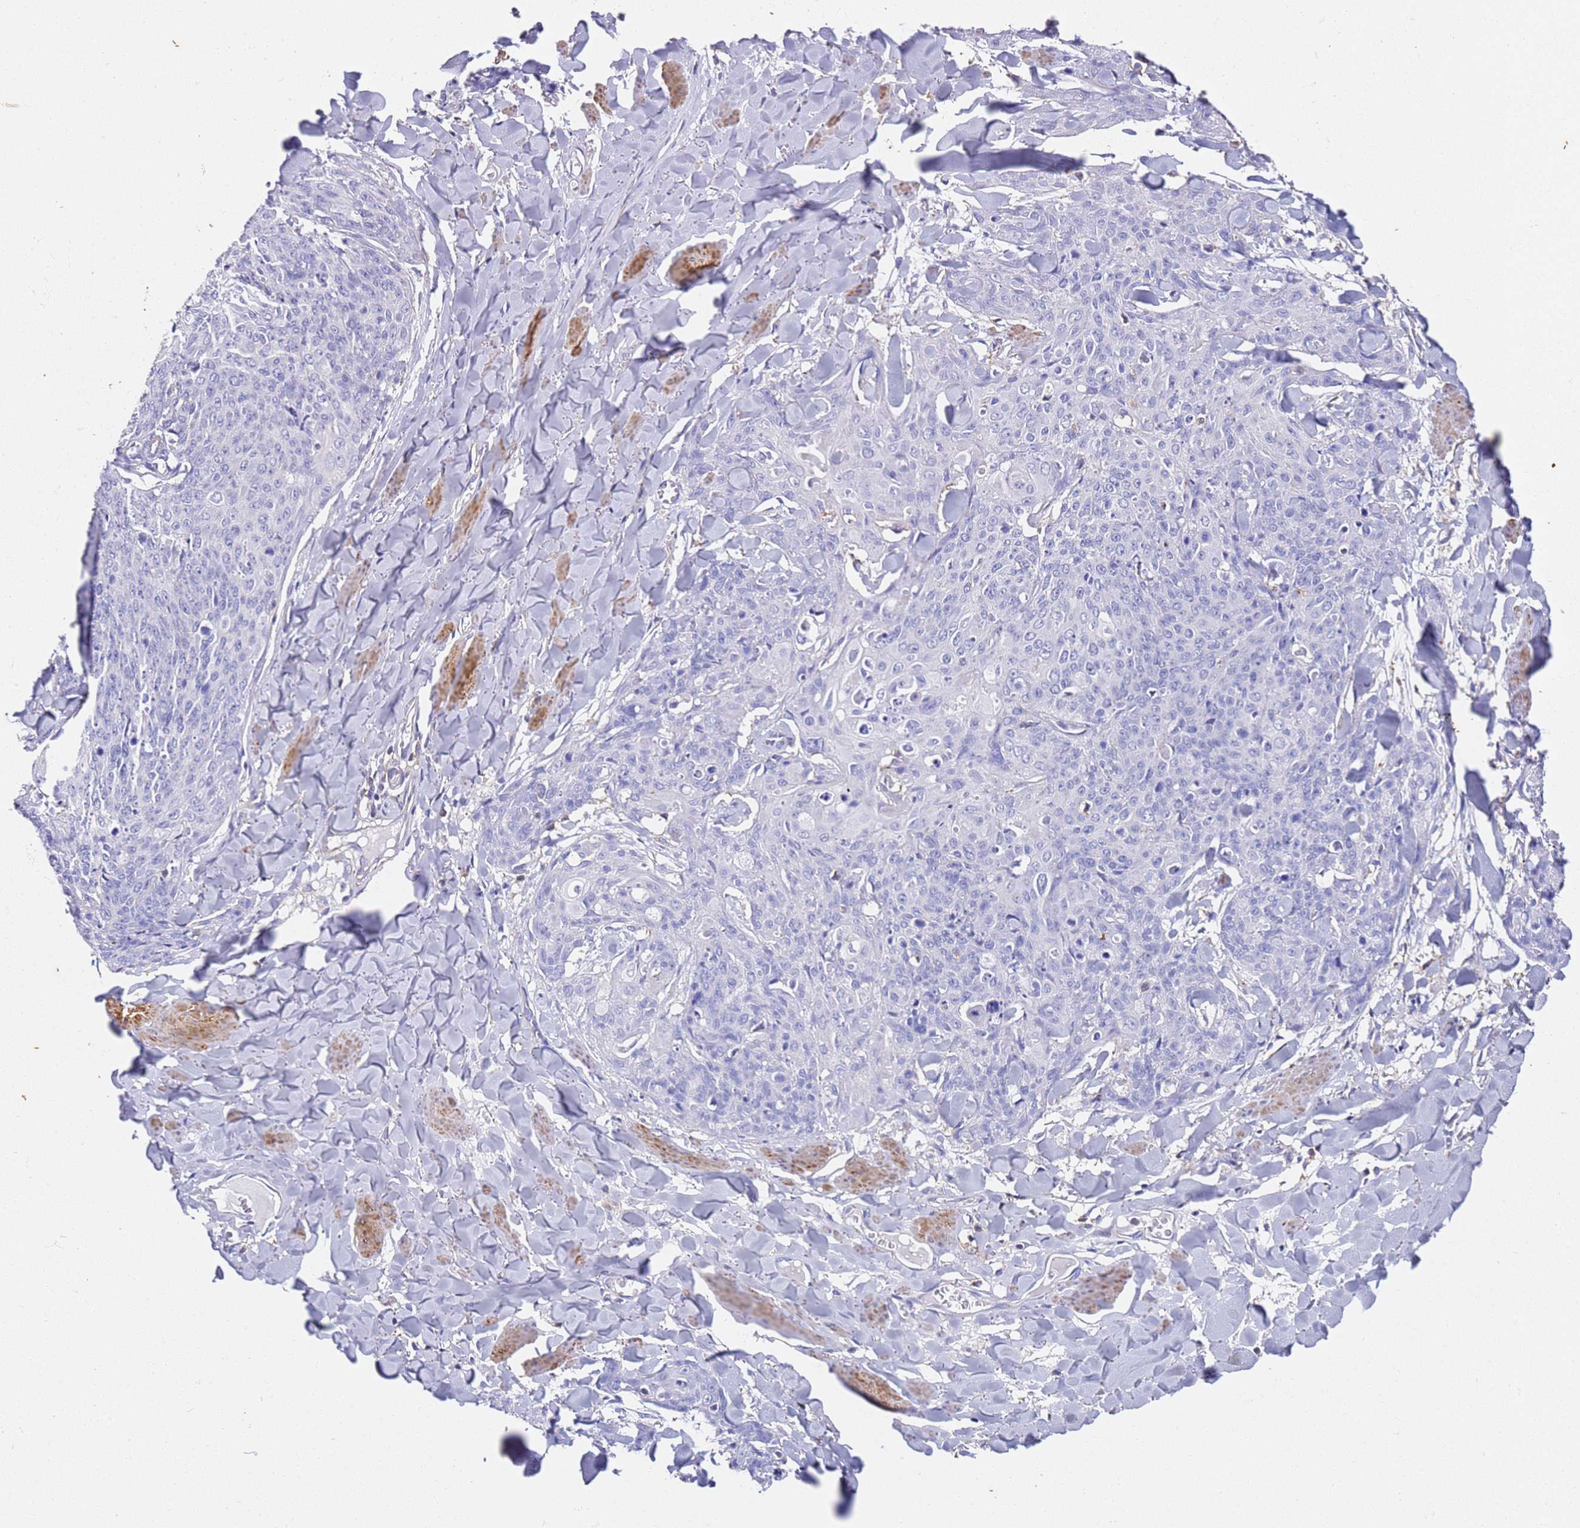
{"staining": {"intensity": "negative", "quantity": "none", "location": "none"}, "tissue": "skin cancer", "cell_type": "Tumor cells", "image_type": "cancer", "snomed": [{"axis": "morphology", "description": "Squamous cell carcinoma, NOS"}, {"axis": "topography", "description": "Skin"}, {"axis": "topography", "description": "Vulva"}], "caption": "Tumor cells are negative for protein expression in human squamous cell carcinoma (skin). Brightfield microscopy of immunohistochemistry (IHC) stained with DAB (brown) and hematoxylin (blue), captured at high magnification.", "gene": "ZNF671", "patient": {"sex": "female", "age": 85}}